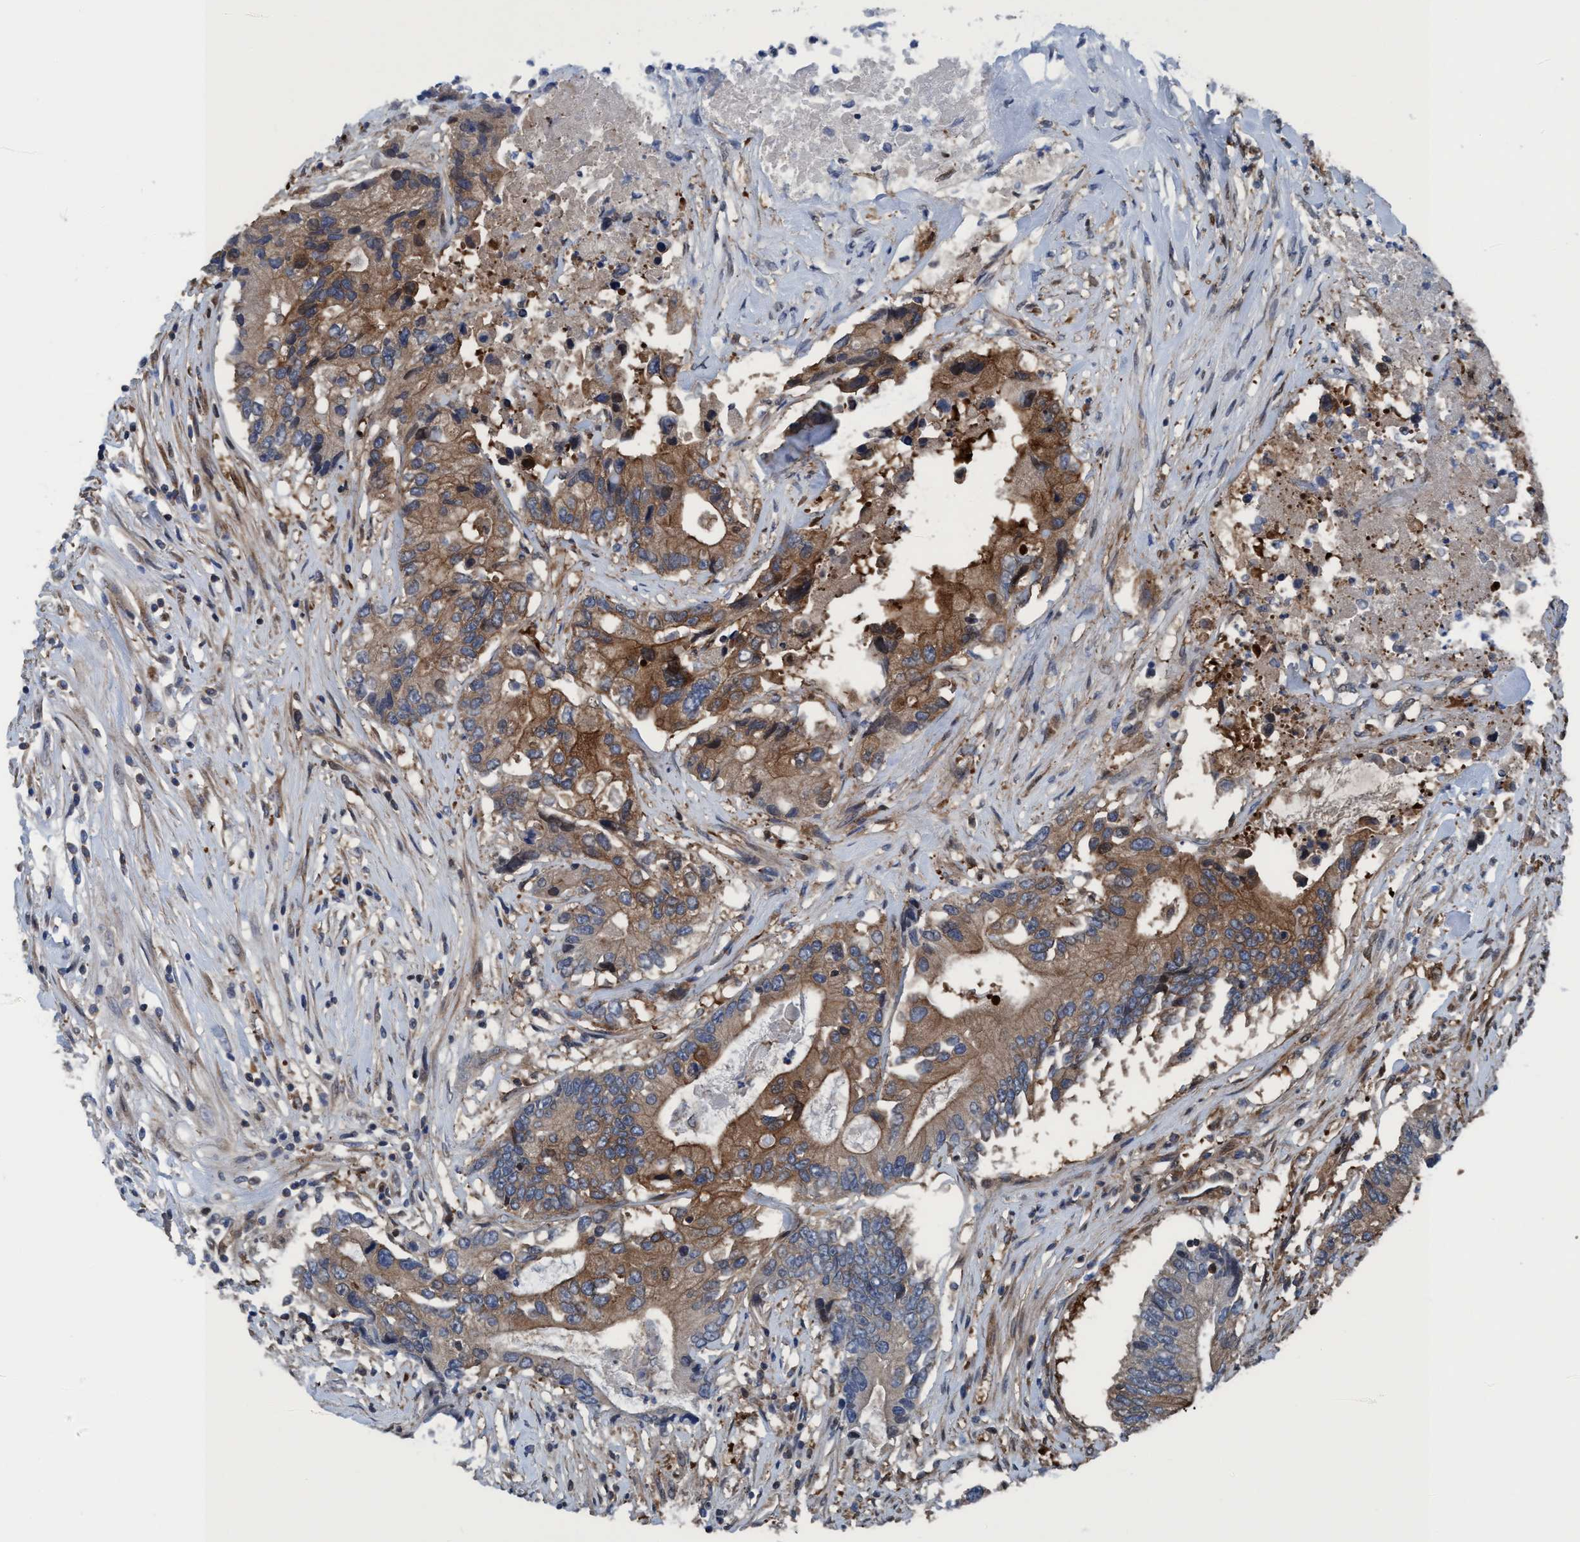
{"staining": {"intensity": "moderate", "quantity": ">75%", "location": "cytoplasmic/membranous"}, "tissue": "colorectal cancer", "cell_type": "Tumor cells", "image_type": "cancer", "snomed": [{"axis": "morphology", "description": "Adenocarcinoma, NOS"}, {"axis": "topography", "description": "Colon"}], "caption": "This image shows immunohistochemistry (IHC) staining of colorectal cancer (adenocarcinoma), with medium moderate cytoplasmic/membranous positivity in approximately >75% of tumor cells.", "gene": "NMT1", "patient": {"sex": "female", "age": 77}}